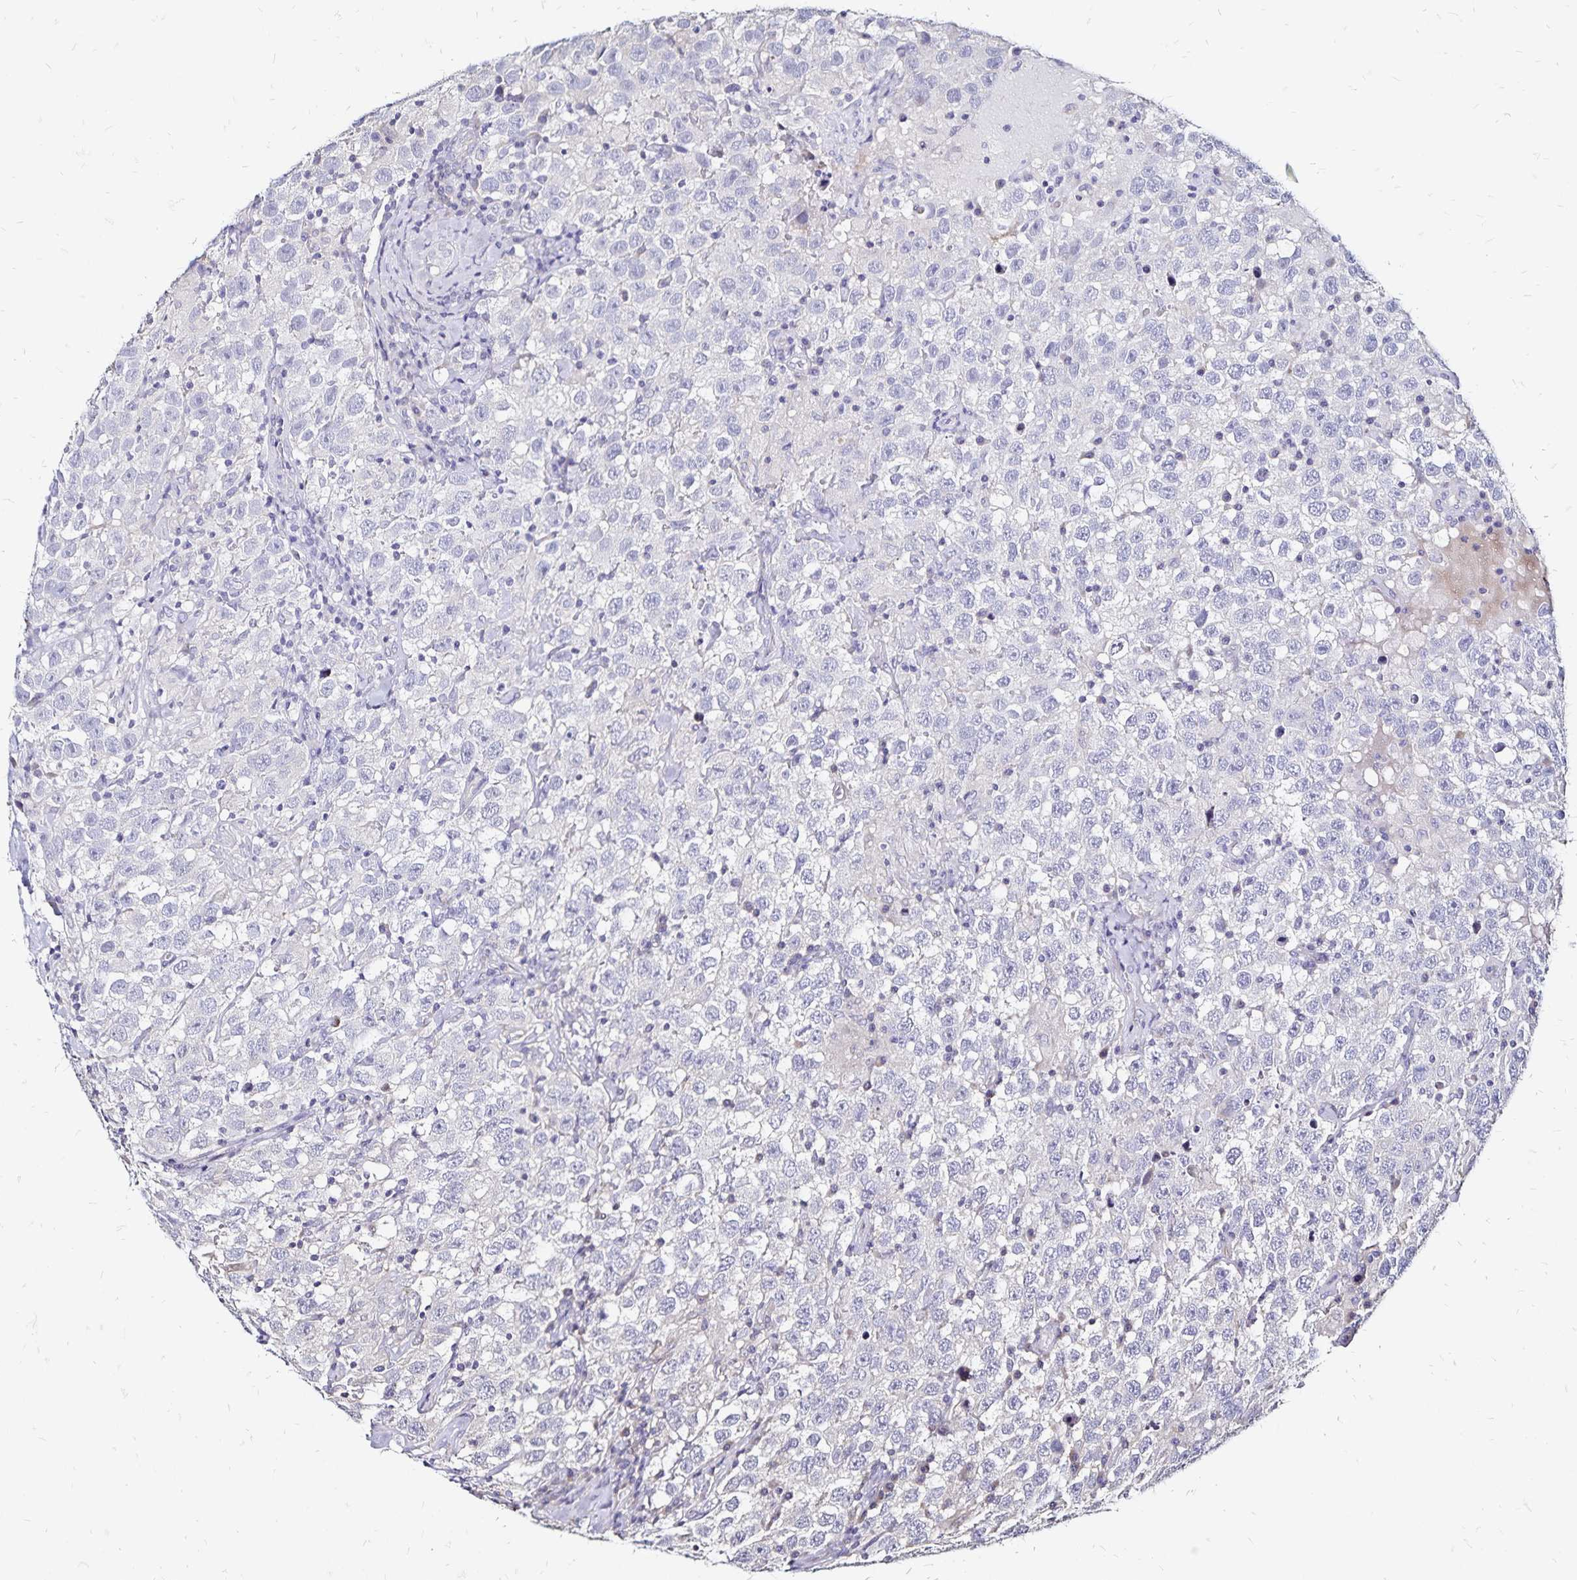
{"staining": {"intensity": "negative", "quantity": "none", "location": "none"}, "tissue": "testis cancer", "cell_type": "Tumor cells", "image_type": "cancer", "snomed": [{"axis": "morphology", "description": "Seminoma, NOS"}, {"axis": "topography", "description": "Testis"}], "caption": "Tumor cells show no significant positivity in testis cancer (seminoma).", "gene": "SLC5A1", "patient": {"sex": "male", "age": 41}}